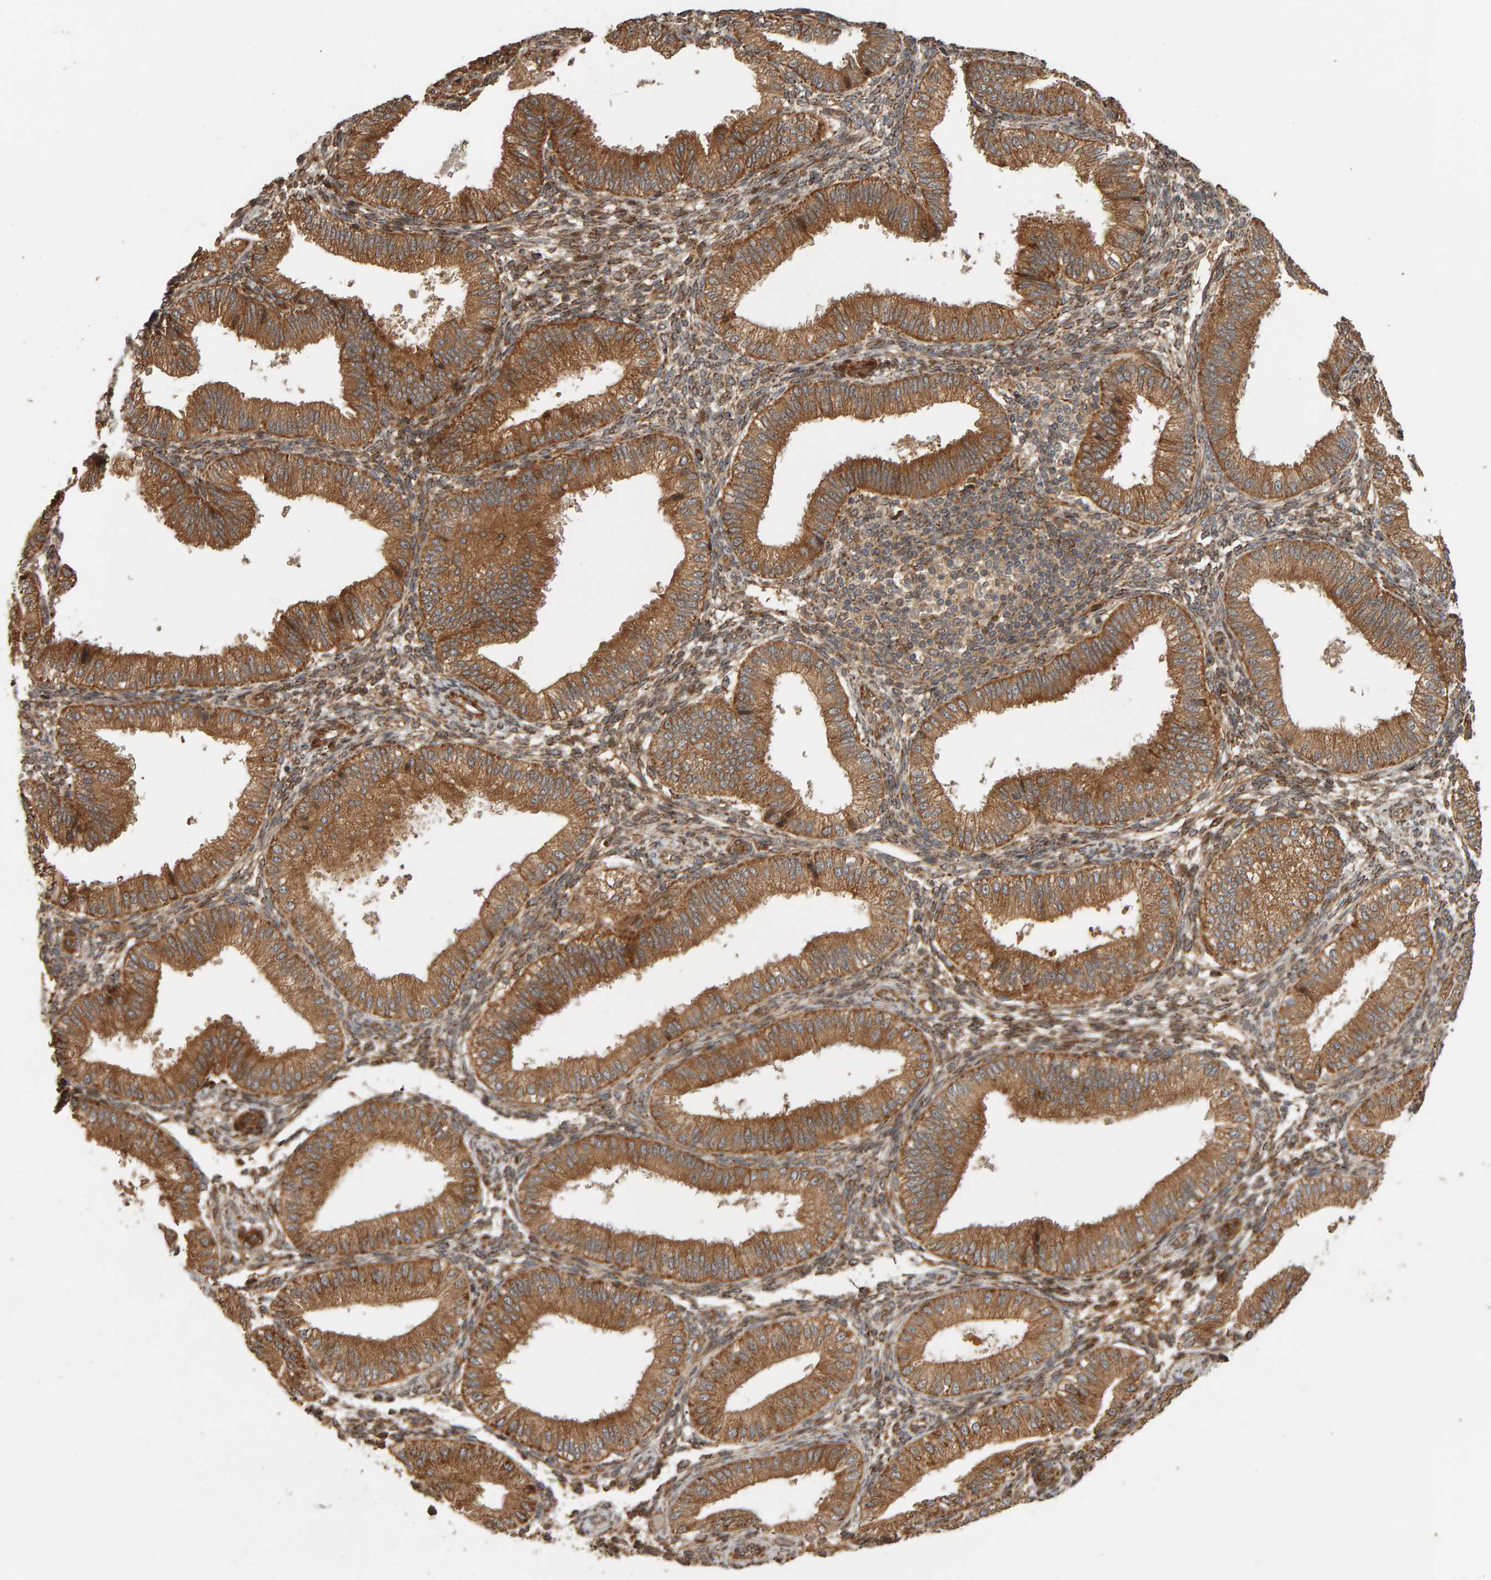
{"staining": {"intensity": "moderate", "quantity": ">75%", "location": "cytoplasmic/membranous"}, "tissue": "endometrium", "cell_type": "Cells in endometrial stroma", "image_type": "normal", "snomed": [{"axis": "morphology", "description": "Normal tissue, NOS"}, {"axis": "topography", "description": "Endometrium"}], "caption": "Endometrium stained with DAB (3,3'-diaminobenzidine) IHC demonstrates medium levels of moderate cytoplasmic/membranous positivity in approximately >75% of cells in endometrial stroma.", "gene": "ZFAND1", "patient": {"sex": "female", "age": 39}}